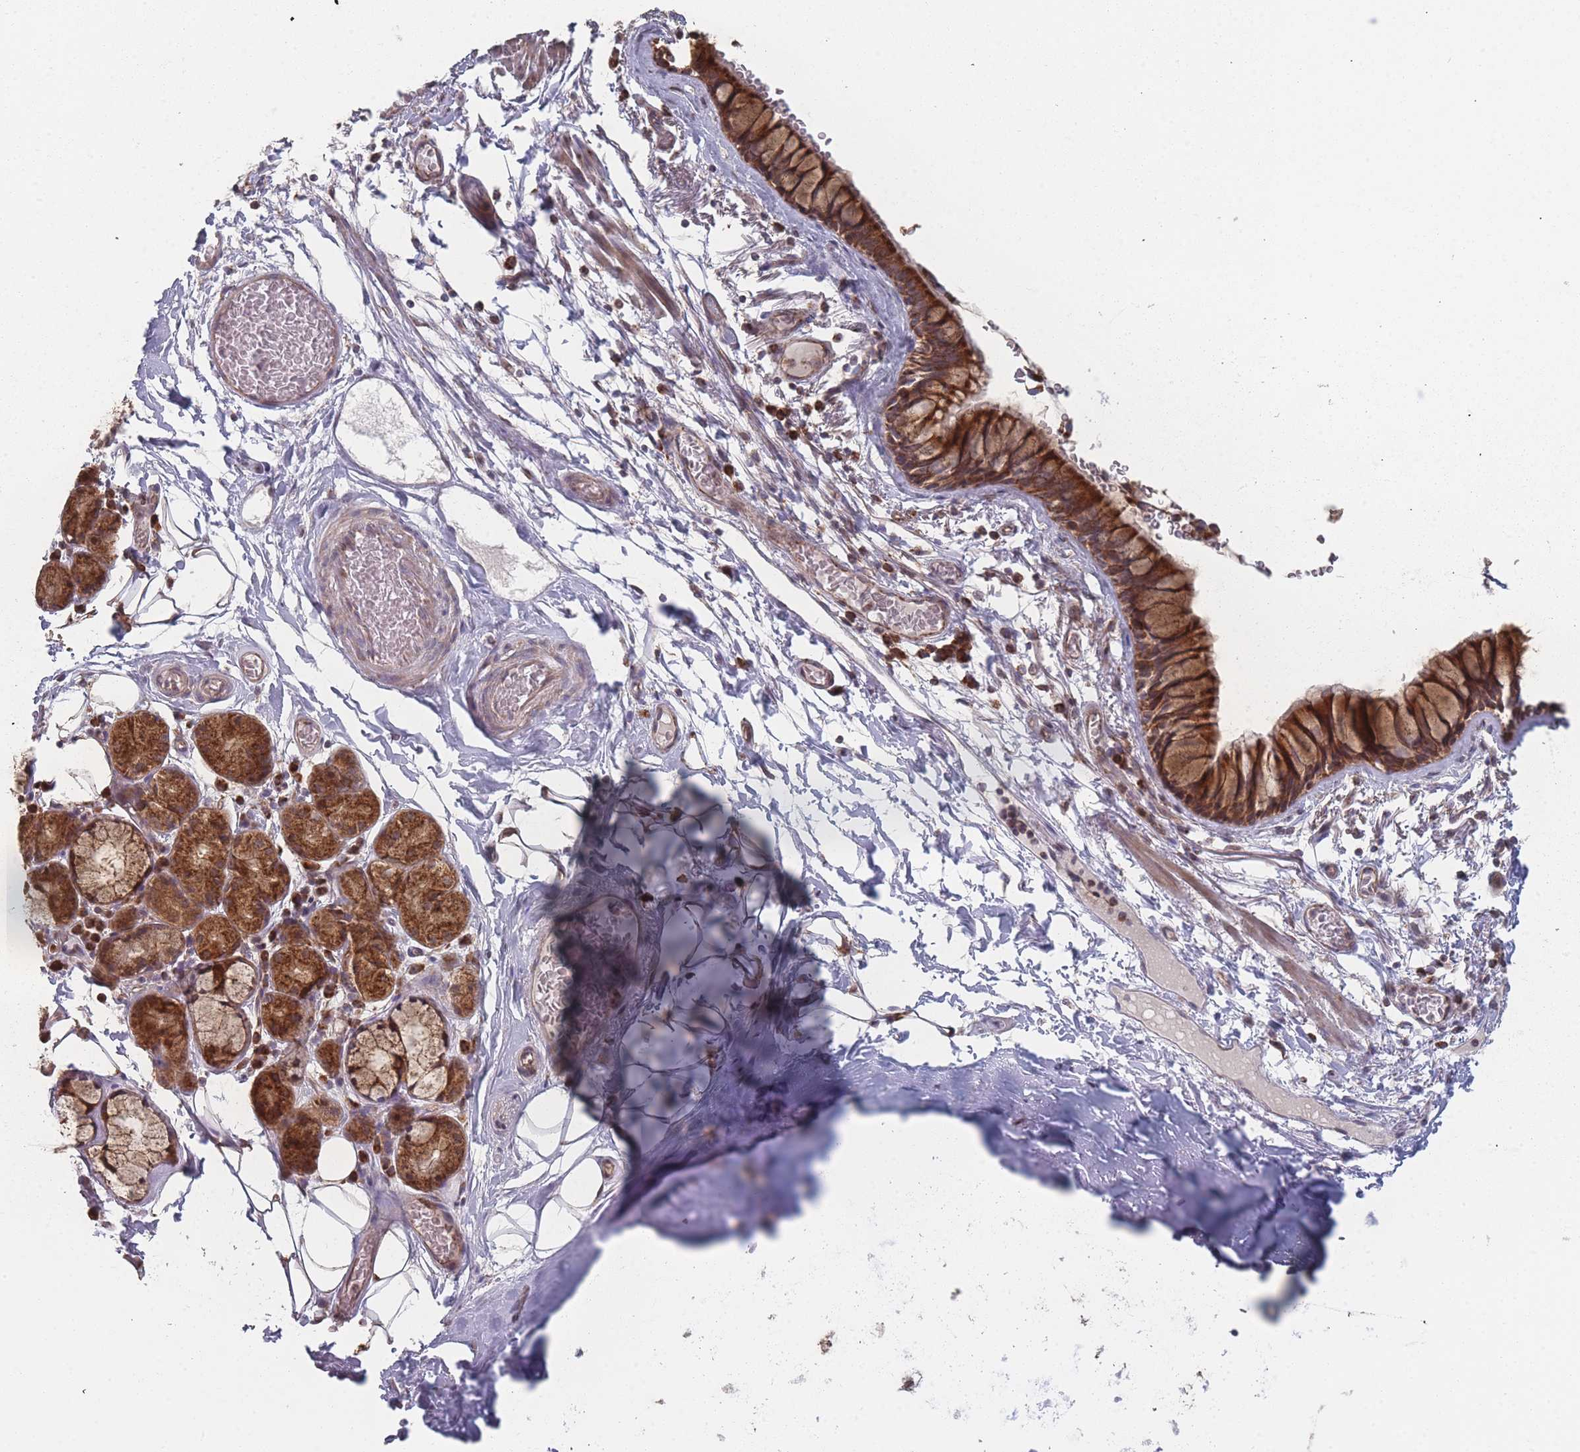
{"staining": {"intensity": "strong", "quantity": ">75%", "location": "cytoplasmic/membranous"}, "tissue": "bronchus", "cell_type": "Respiratory epithelial cells", "image_type": "normal", "snomed": [{"axis": "morphology", "description": "Normal tissue, NOS"}, {"axis": "topography", "description": "Cartilage tissue"}], "caption": "Bronchus was stained to show a protein in brown. There is high levels of strong cytoplasmic/membranous staining in about >75% of respiratory epithelial cells. (DAB (3,3'-diaminobenzidine) IHC, brown staining for protein, blue staining for nuclei).", "gene": "PSMB3", "patient": {"sex": "male", "age": 63}}